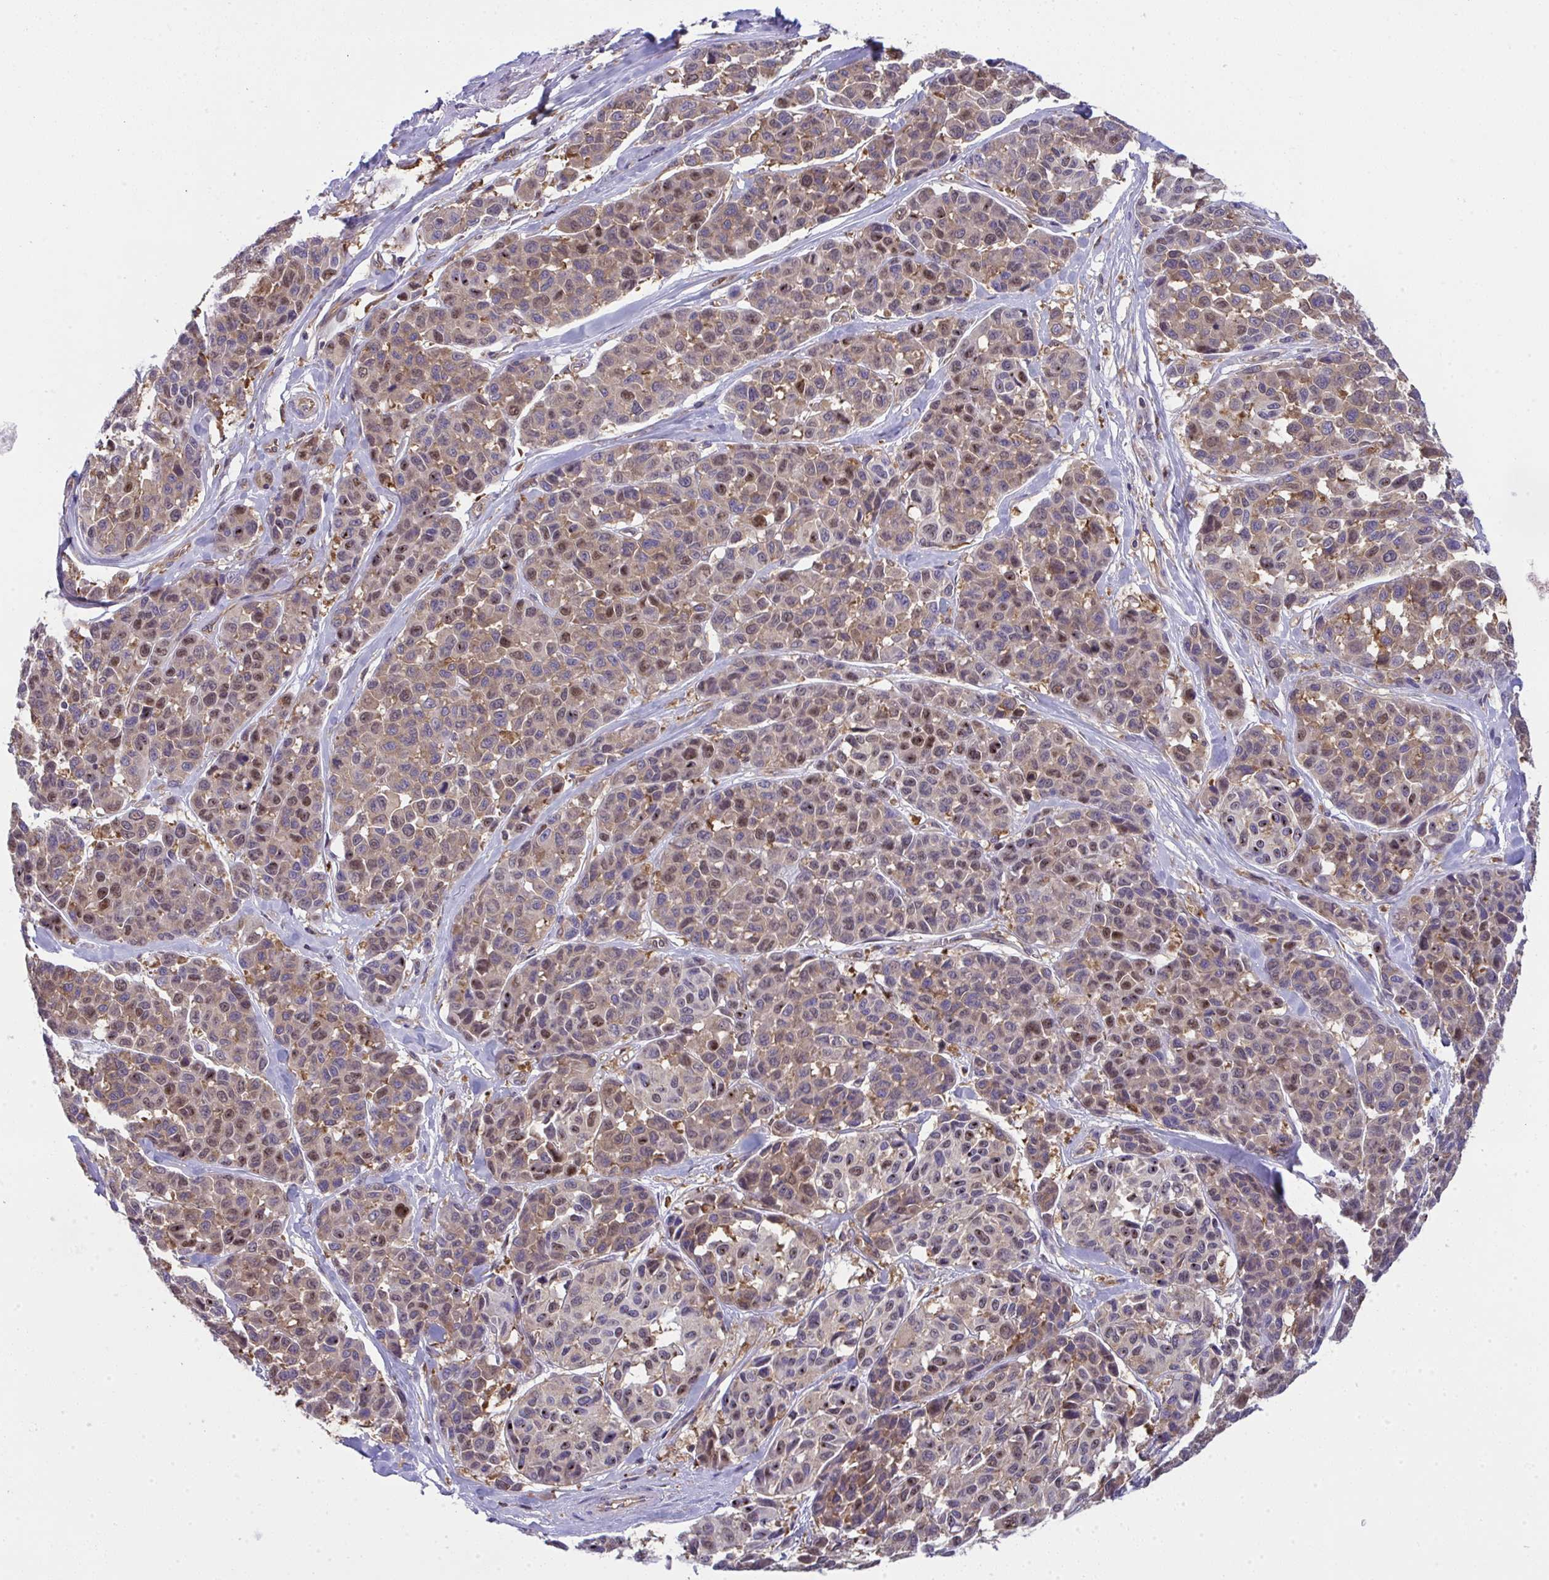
{"staining": {"intensity": "moderate", "quantity": ">75%", "location": "cytoplasmic/membranous,nuclear"}, "tissue": "melanoma", "cell_type": "Tumor cells", "image_type": "cancer", "snomed": [{"axis": "morphology", "description": "Malignant melanoma, NOS"}, {"axis": "topography", "description": "Skin"}], "caption": "Approximately >75% of tumor cells in human malignant melanoma display moderate cytoplasmic/membranous and nuclear protein positivity as visualized by brown immunohistochemical staining.", "gene": "ALDH16A1", "patient": {"sex": "female", "age": 66}}